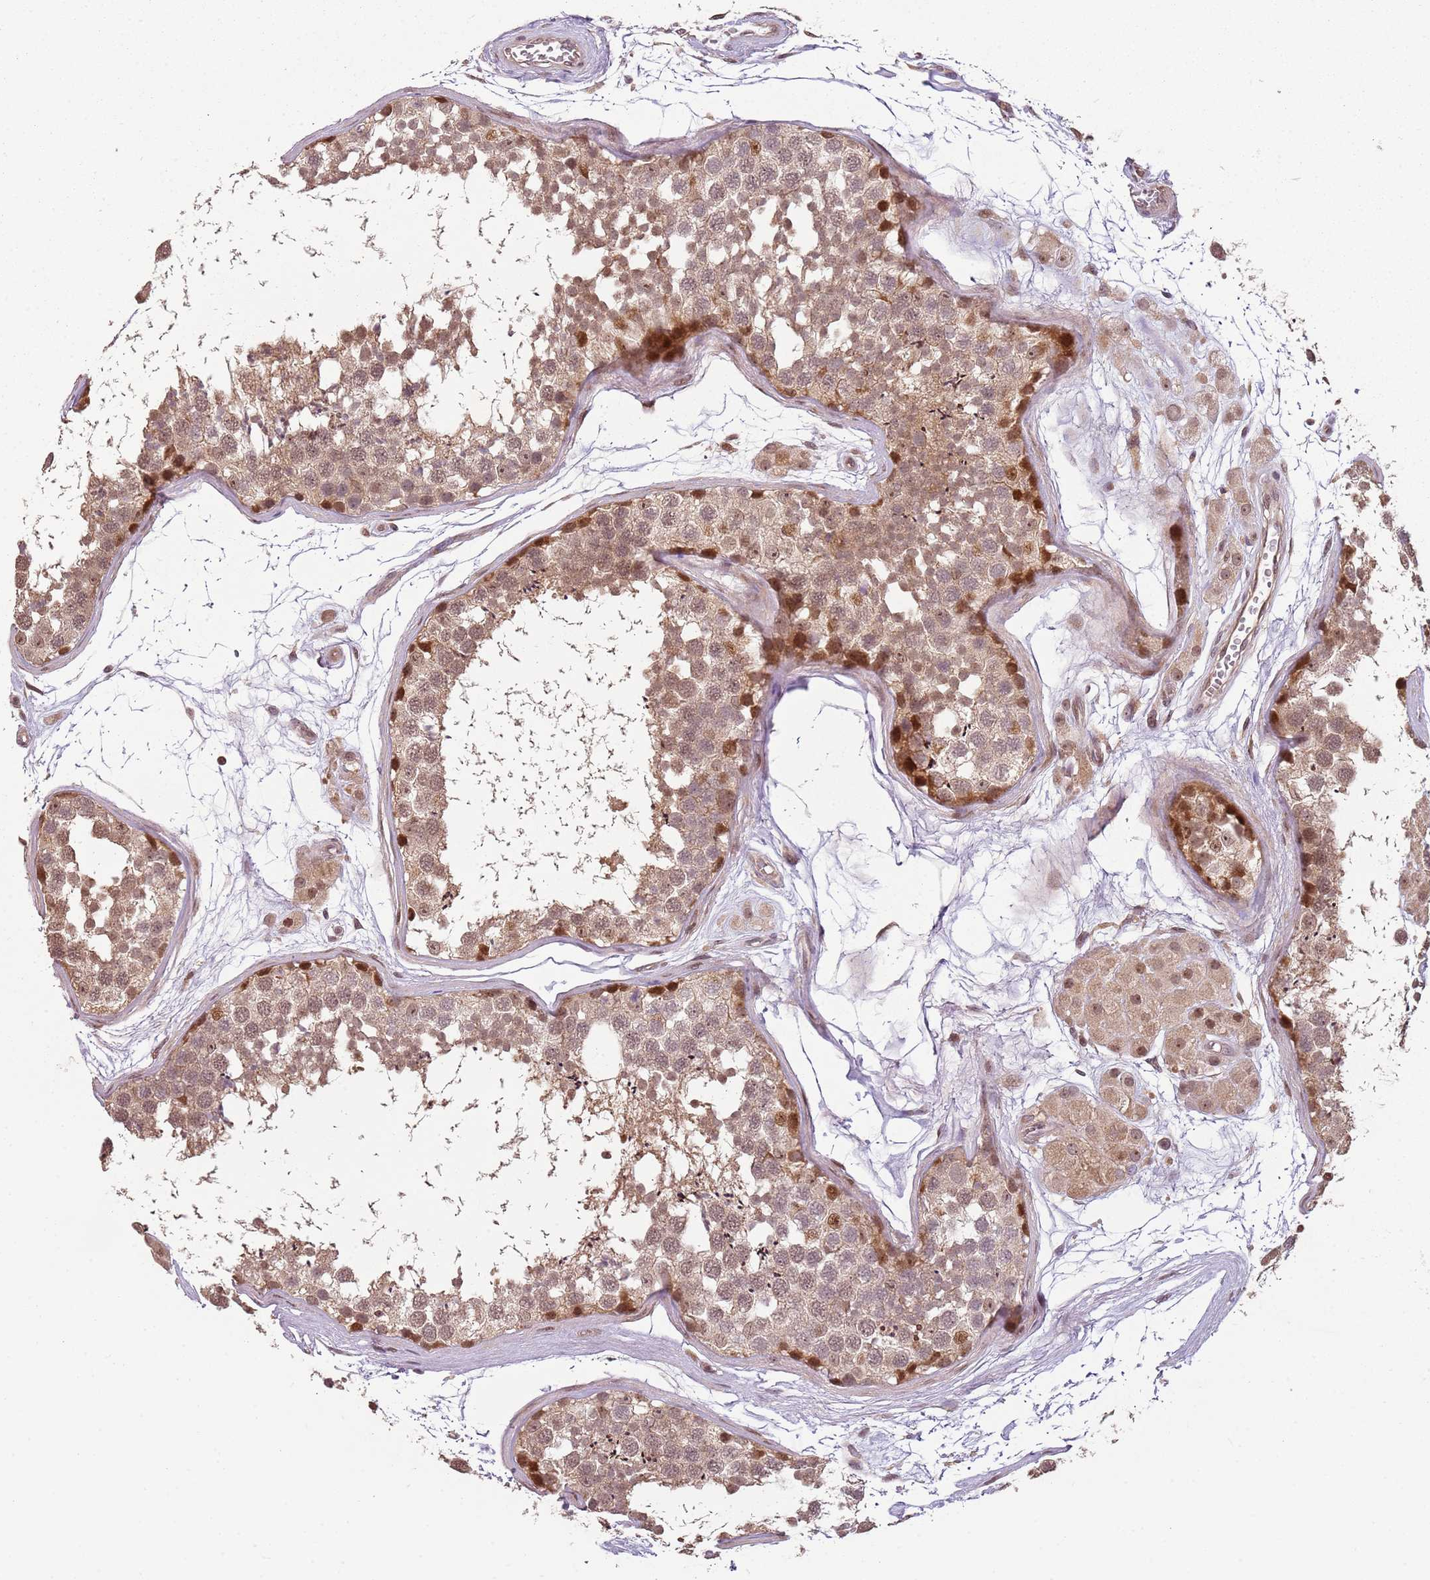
{"staining": {"intensity": "moderate", "quantity": ">75%", "location": "cytoplasmic/membranous,nuclear"}, "tissue": "testis", "cell_type": "Cells in seminiferous ducts", "image_type": "normal", "snomed": [{"axis": "morphology", "description": "Normal tissue, NOS"}, {"axis": "topography", "description": "Testis"}], "caption": "Immunohistochemistry (IHC) histopathology image of unremarkable testis: human testis stained using immunohistochemistry shows medium levels of moderate protein expression localized specifically in the cytoplasmic/membranous,nuclear of cells in seminiferous ducts, appearing as a cytoplasmic/membranous,nuclear brown color.", "gene": "CHURC1", "patient": {"sex": "male", "age": 56}}